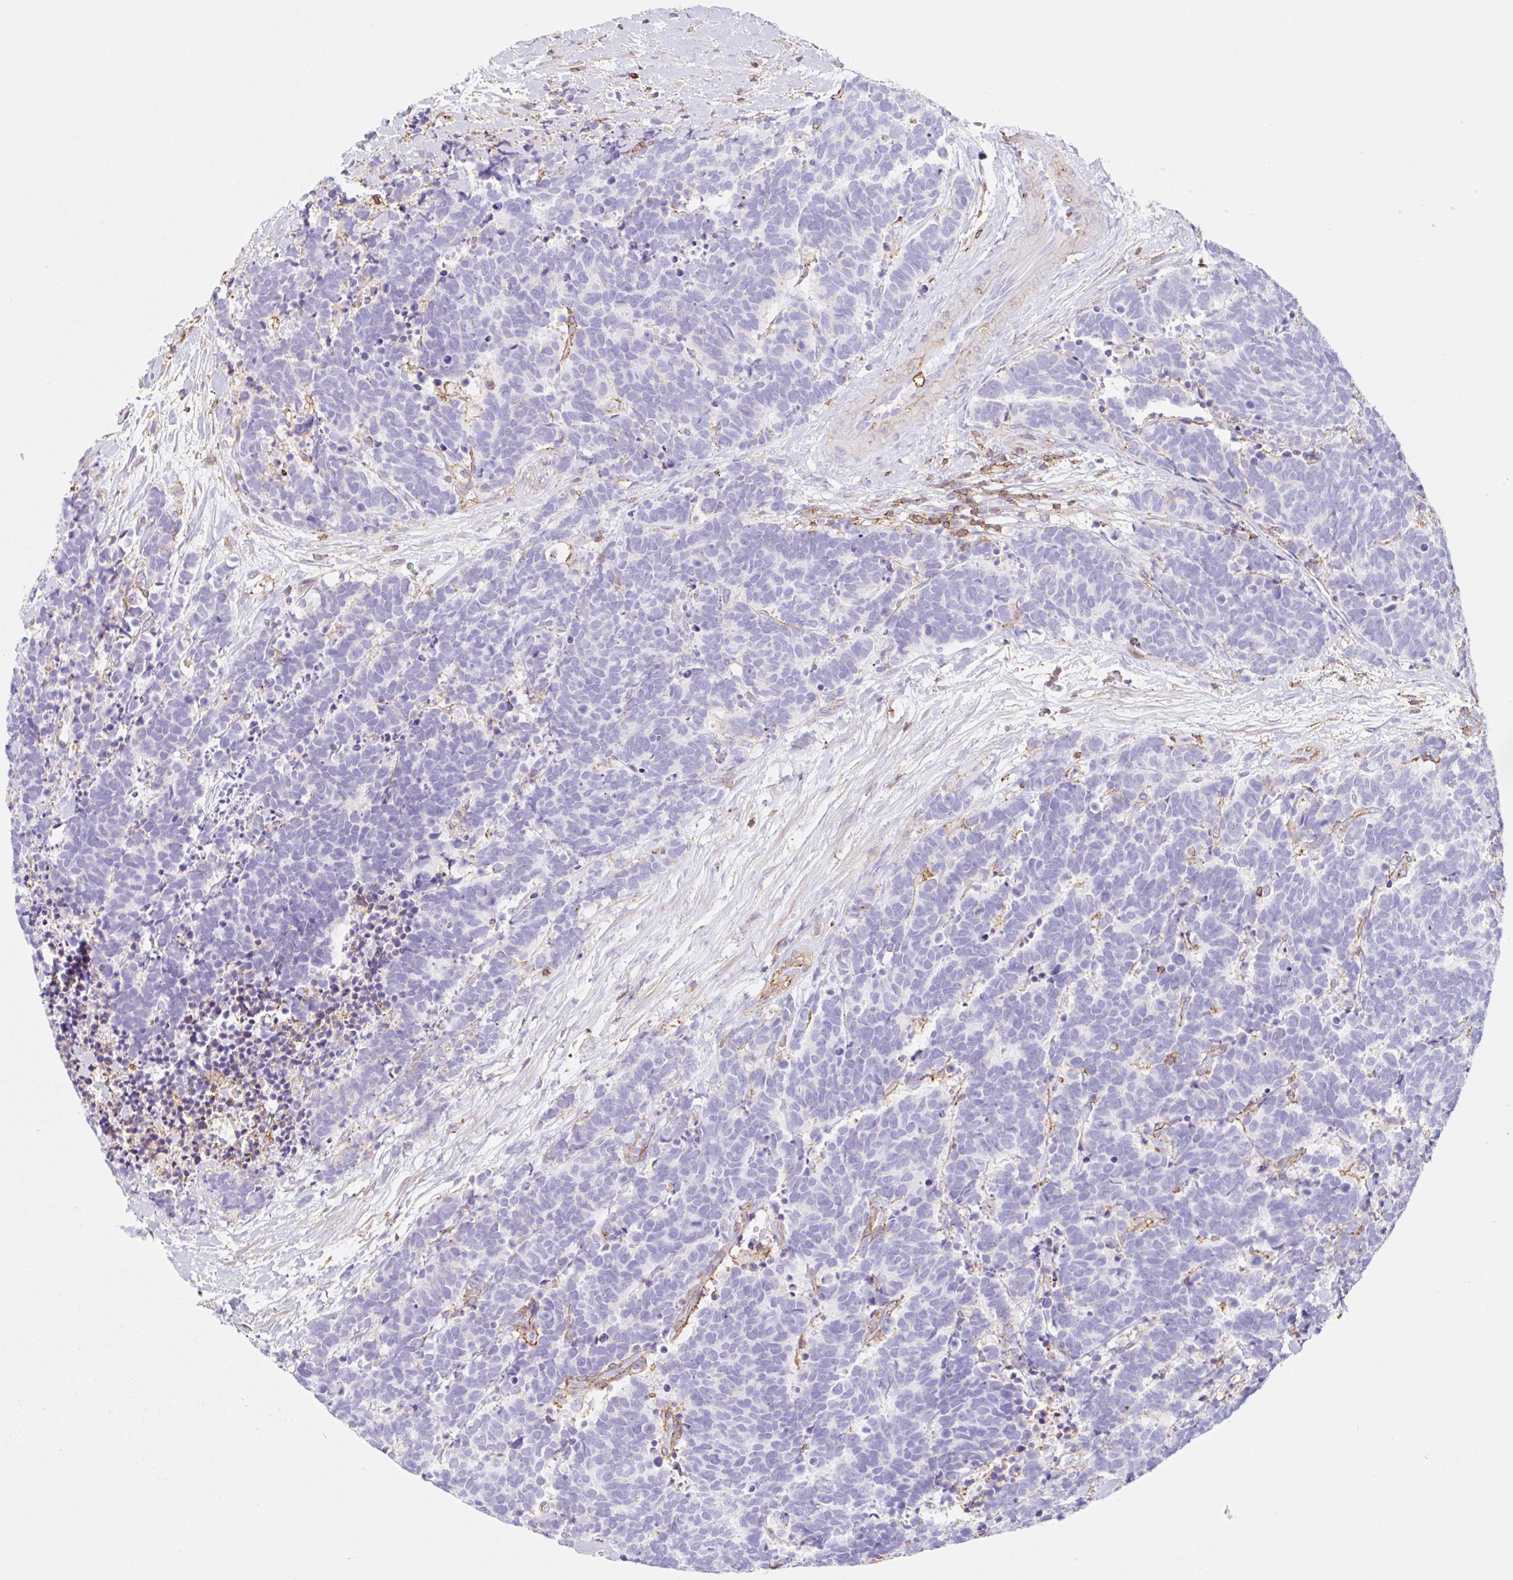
{"staining": {"intensity": "negative", "quantity": "none", "location": "none"}, "tissue": "carcinoid", "cell_type": "Tumor cells", "image_type": "cancer", "snomed": [{"axis": "morphology", "description": "Carcinoma, NOS"}, {"axis": "morphology", "description": "Carcinoid, malignant, NOS"}, {"axis": "topography", "description": "Prostate"}], "caption": "Carcinoid (malignant) was stained to show a protein in brown. There is no significant positivity in tumor cells. Nuclei are stained in blue.", "gene": "MTTP", "patient": {"sex": "male", "age": 57}}